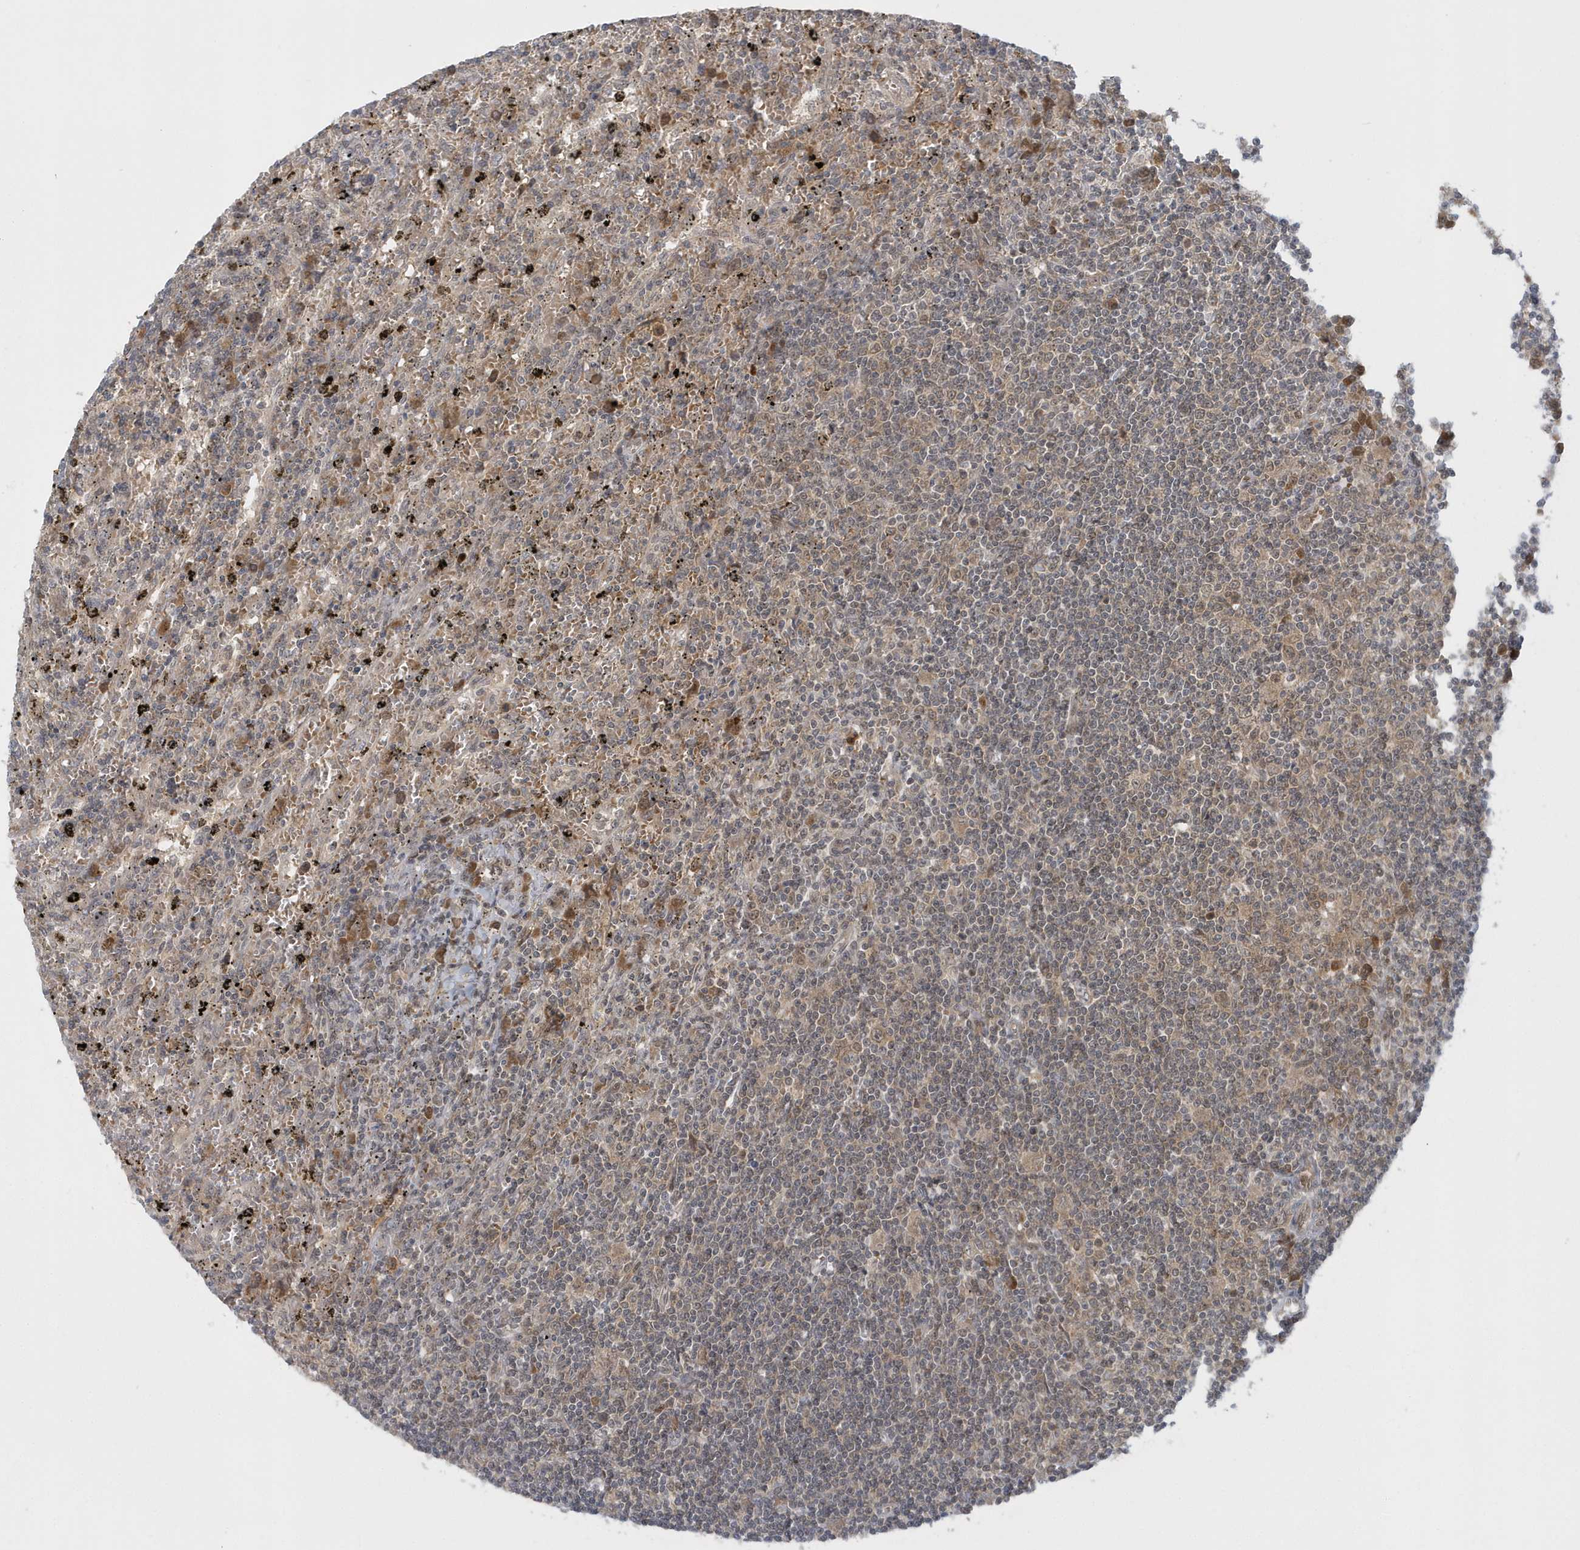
{"staining": {"intensity": "negative", "quantity": "none", "location": "none"}, "tissue": "lymphoma", "cell_type": "Tumor cells", "image_type": "cancer", "snomed": [{"axis": "morphology", "description": "Malignant lymphoma, non-Hodgkin's type, Low grade"}, {"axis": "topography", "description": "Spleen"}], "caption": "This is an immunohistochemistry photomicrograph of human lymphoma. There is no positivity in tumor cells.", "gene": "ATG4A", "patient": {"sex": "male", "age": 76}}